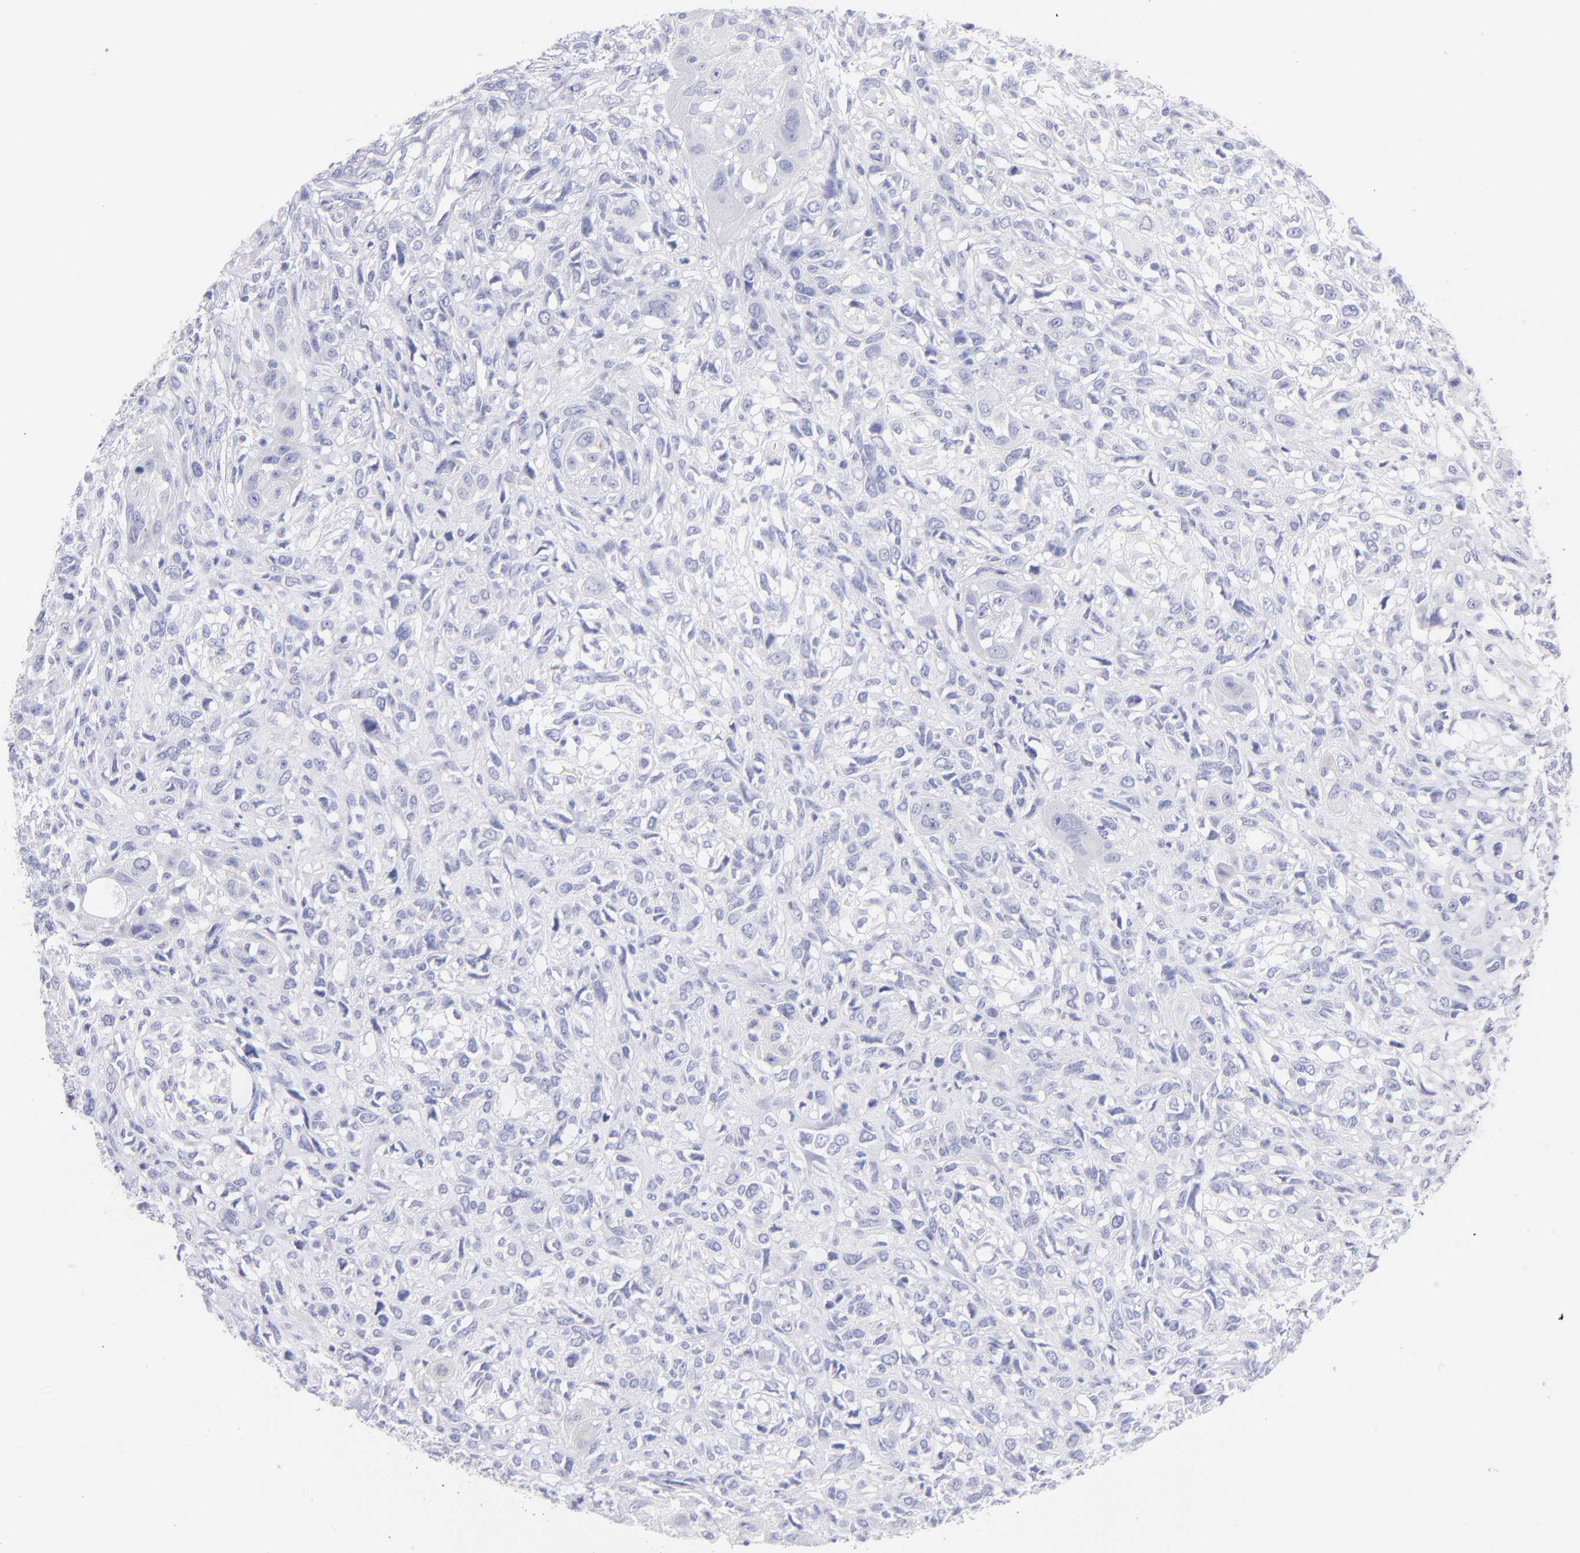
{"staining": {"intensity": "negative", "quantity": "none", "location": "none"}, "tissue": "head and neck cancer", "cell_type": "Tumor cells", "image_type": "cancer", "snomed": [{"axis": "morphology", "description": "Neoplasm, malignant, NOS"}, {"axis": "topography", "description": "Salivary gland"}, {"axis": "topography", "description": "Head-Neck"}], "caption": "Head and neck cancer (malignant neoplasm) stained for a protein using immunohistochemistry (IHC) reveals no staining tumor cells.", "gene": "SCGN", "patient": {"sex": "male", "age": 43}}